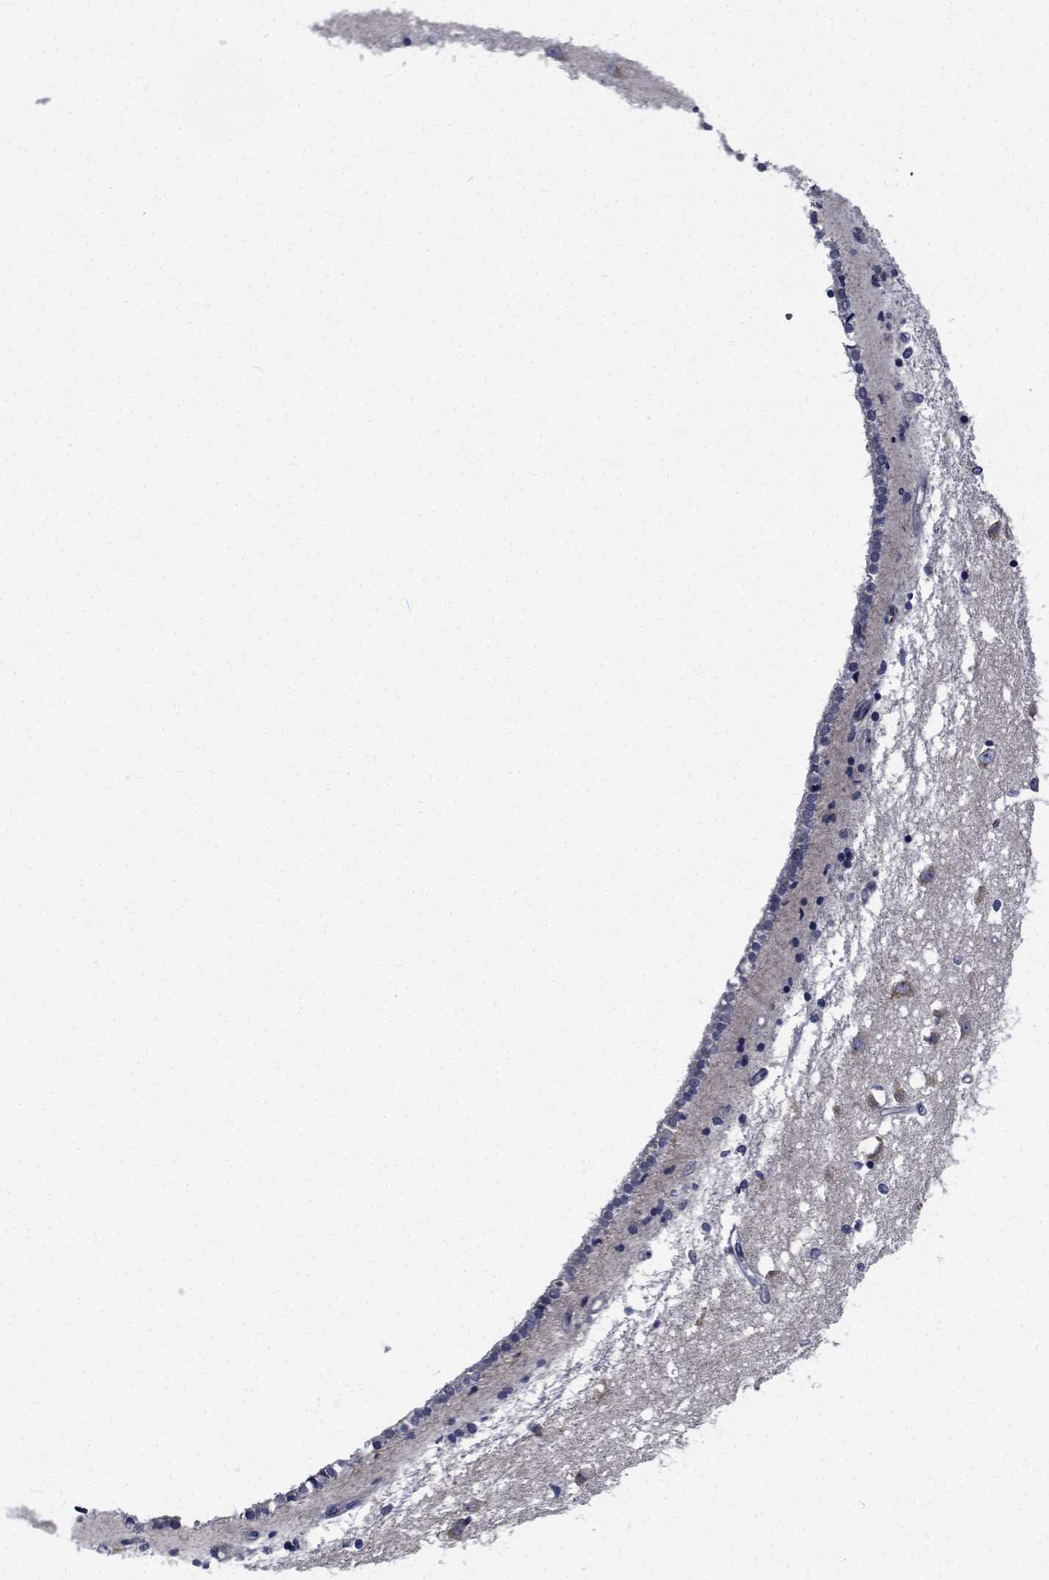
{"staining": {"intensity": "negative", "quantity": "none", "location": "none"}, "tissue": "caudate", "cell_type": "Glial cells", "image_type": "normal", "snomed": [{"axis": "morphology", "description": "Normal tissue, NOS"}, {"axis": "topography", "description": "Lateral ventricle wall"}], "caption": "Immunohistochemistry (IHC) photomicrograph of normal caudate: caudate stained with DAB (3,3'-diaminobenzidine) exhibits no significant protein positivity in glial cells.", "gene": "TTBK1", "patient": {"sex": "male", "age": 54}}